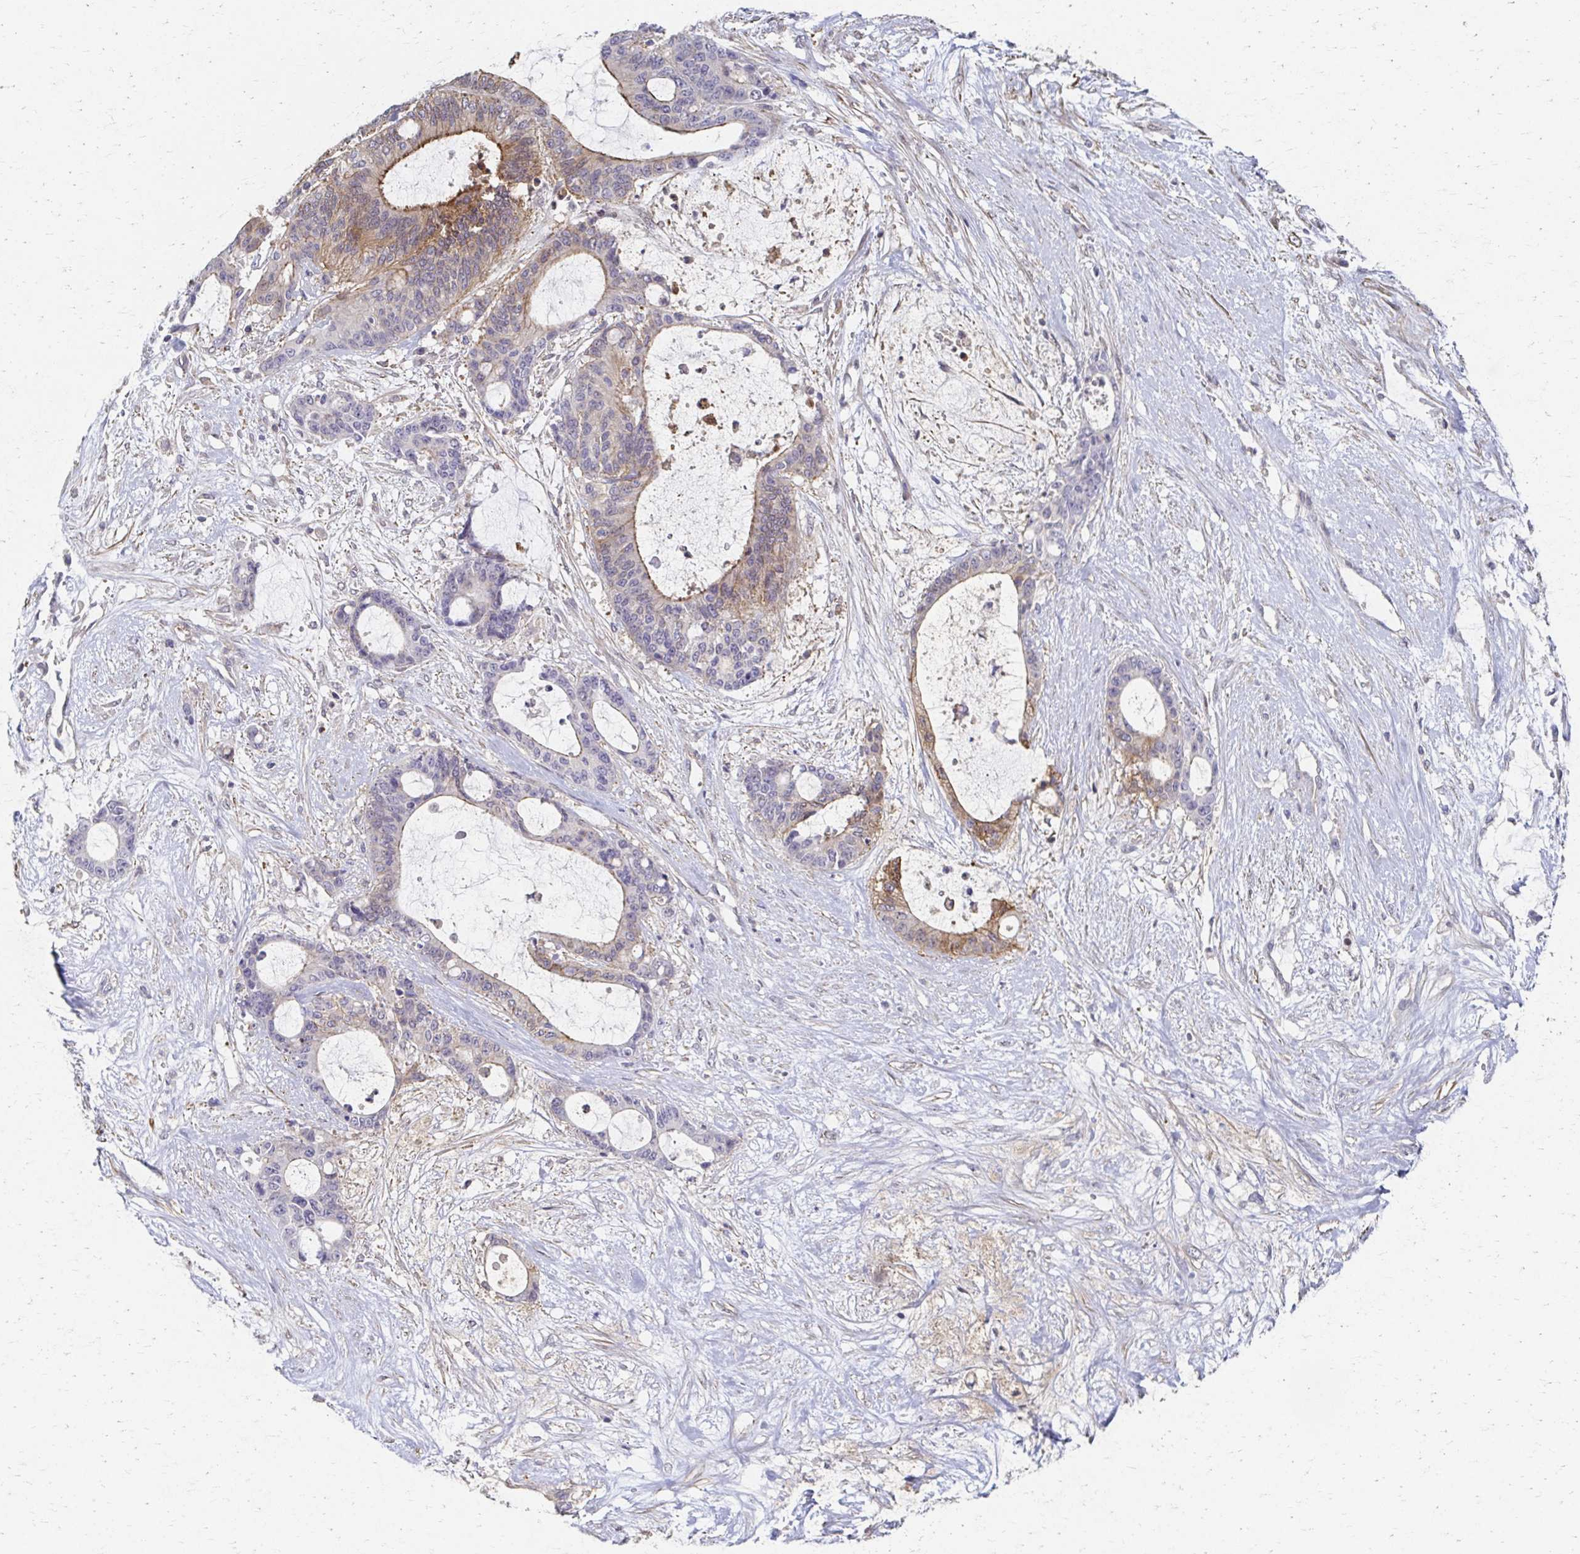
{"staining": {"intensity": "moderate", "quantity": "25%-75%", "location": "cytoplasmic/membranous"}, "tissue": "liver cancer", "cell_type": "Tumor cells", "image_type": "cancer", "snomed": [{"axis": "morphology", "description": "Normal tissue, NOS"}, {"axis": "morphology", "description": "Cholangiocarcinoma"}, {"axis": "topography", "description": "Liver"}, {"axis": "topography", "description": "Peripheral nerve tissue"}], "caption": "Immunohistochemical staining of liver cancer (cholangiocarcinoma) shows medium levels of moderate cytoplasmic/membranous expression in approximately 25%-75% of tumor cells. (DAB IHC, brown staining for protein, blue staining for nuclei).", "gene": "EOLA2", "patient": {"sex": "female", "age": 73}}